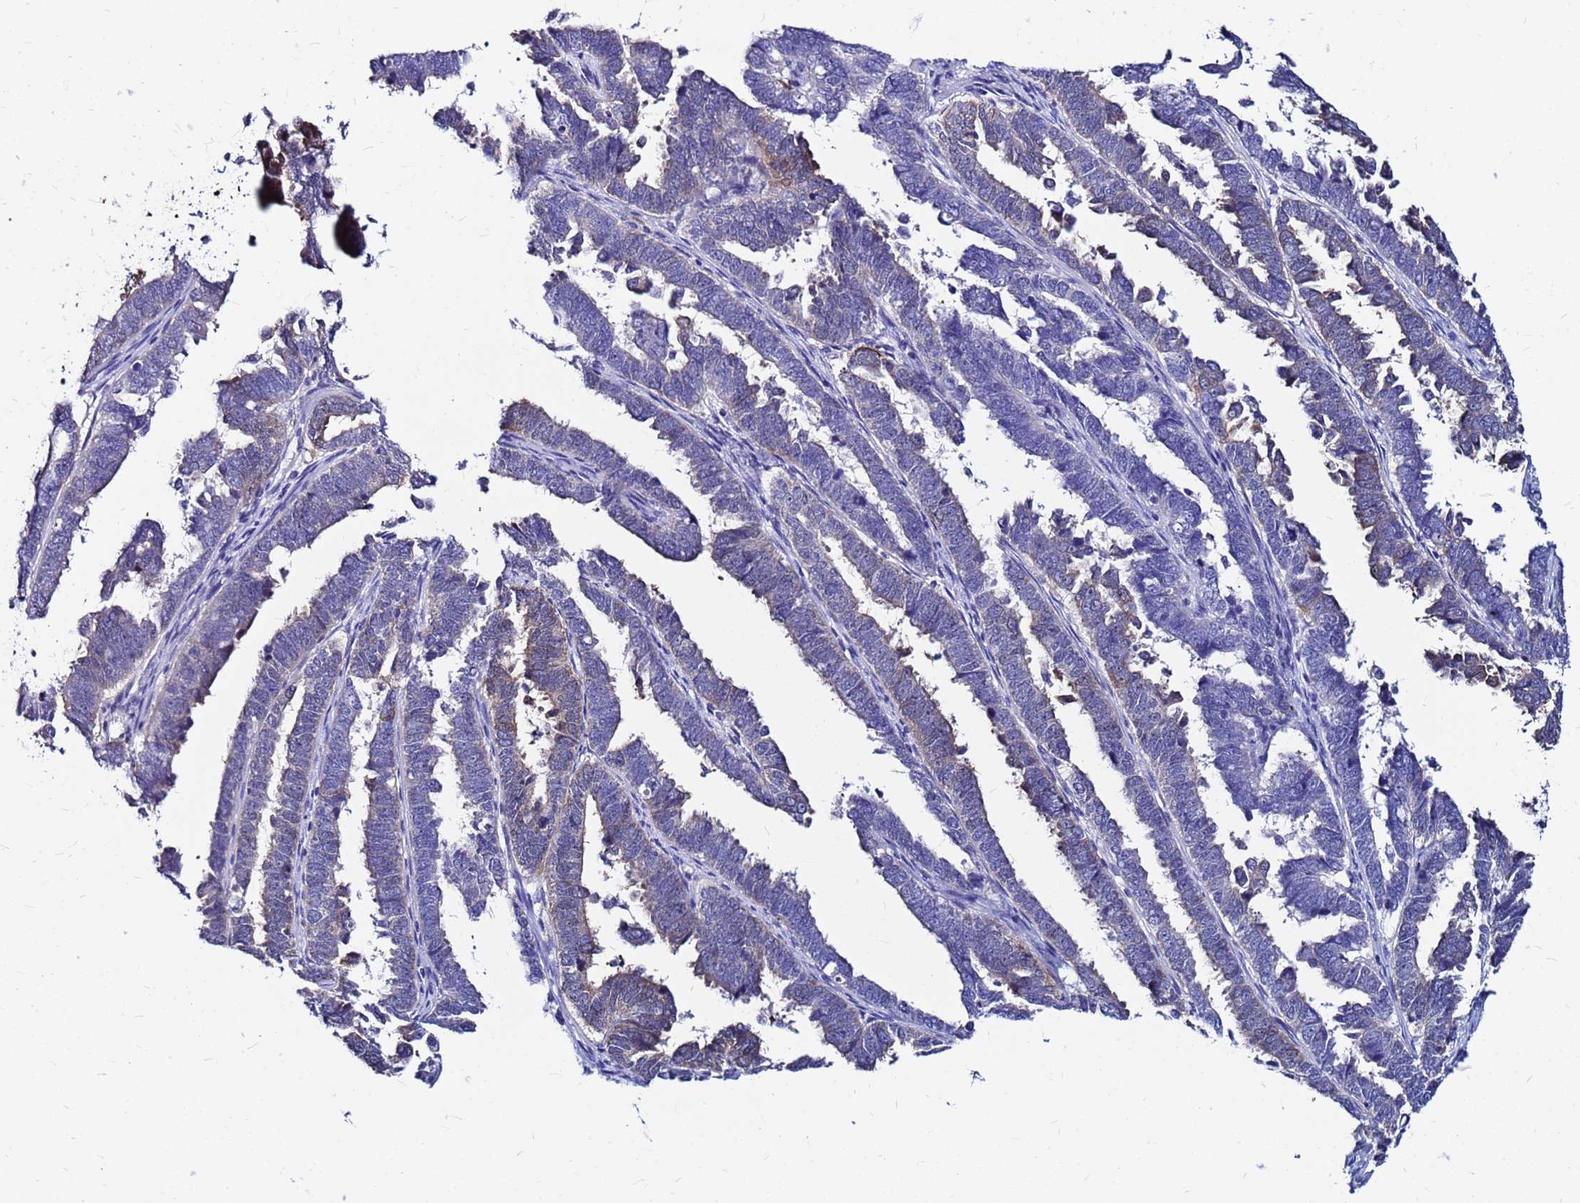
{"staining": {"intensity": "negative", "quantity": "none", "location": "none"}, "tissue": "endometrial cancer", "cell_type": "Tumor cells", "image_type": "cancer", "snomed": [{"axis": "morphology", "description": "Adenocarcinoma, NOS"}, {"axis": "topography", "description": "Endometrium"}], "caption": "High magnification brightfield microscopy of endometrial cancer stained with DAB (3,3'-diaminobenzidine) (brown) and counterstained with hematoxylin (blue): tumor cells show no significant expression.", "gene": "PPP1R14C", "patient": {"sex": "female", "age": 75}}